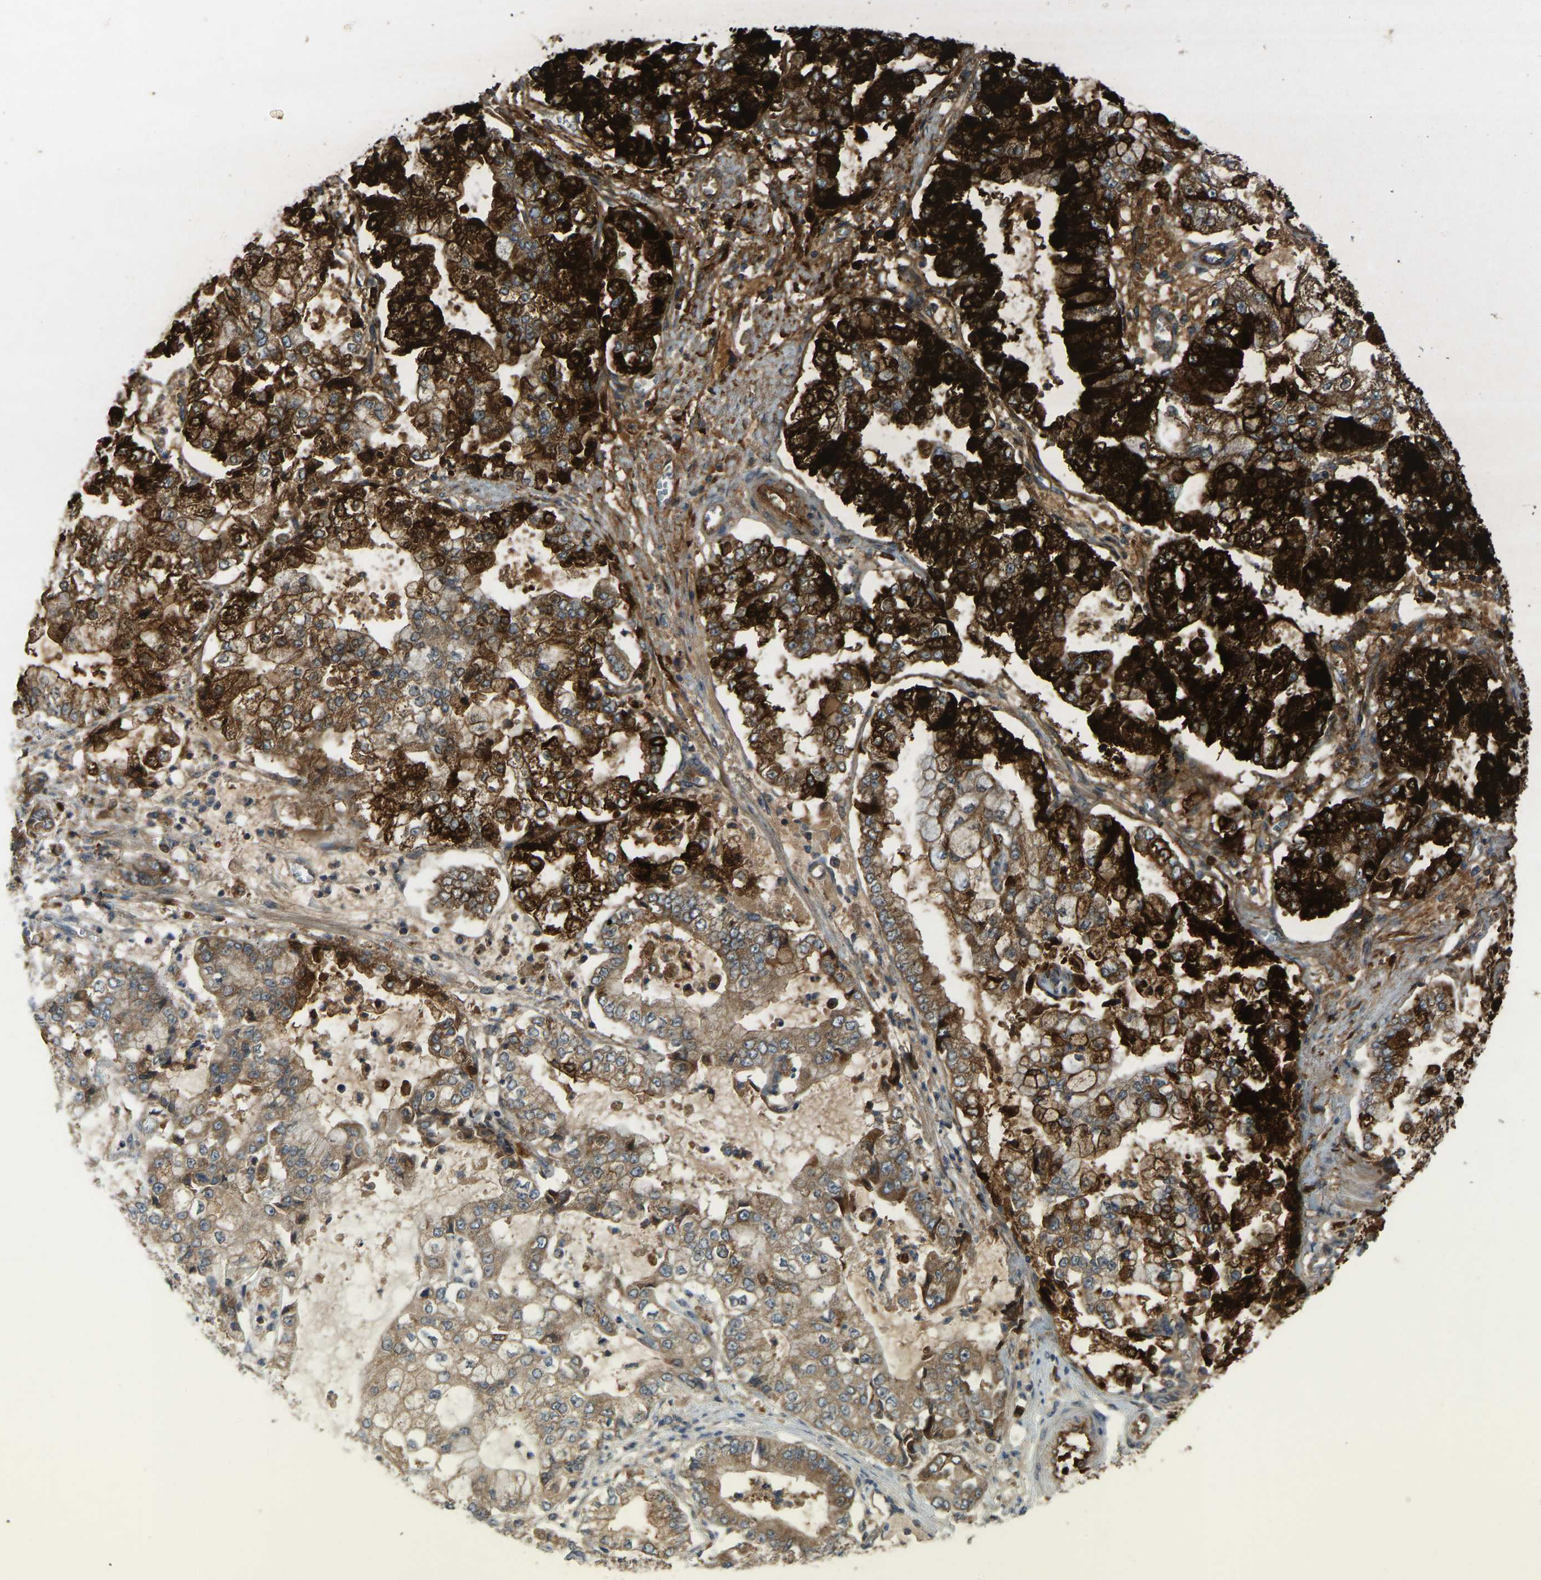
{"staining": {"intensity": "strong", "quantity": ">75%", "location": "cytoplasmic/membranous"}, "tissue": "stomach cancer", "cell_type": "Tumor cells", "image_type": "cancer", "snomed": [{"axis": "morphology", "description": "Adenocarcinoma, NOS"}, {"axis": "topography", "description": "Stomach"}], "caption": "This is an image of immunohistochemistry (IHC) staining of stomach cancer (adenocarcinoma), which shows strong expression in the cytoplasmic/membranous of tumor cells.", "gene": "CCT8", "patient": {"sex": "male", "age": 76}}